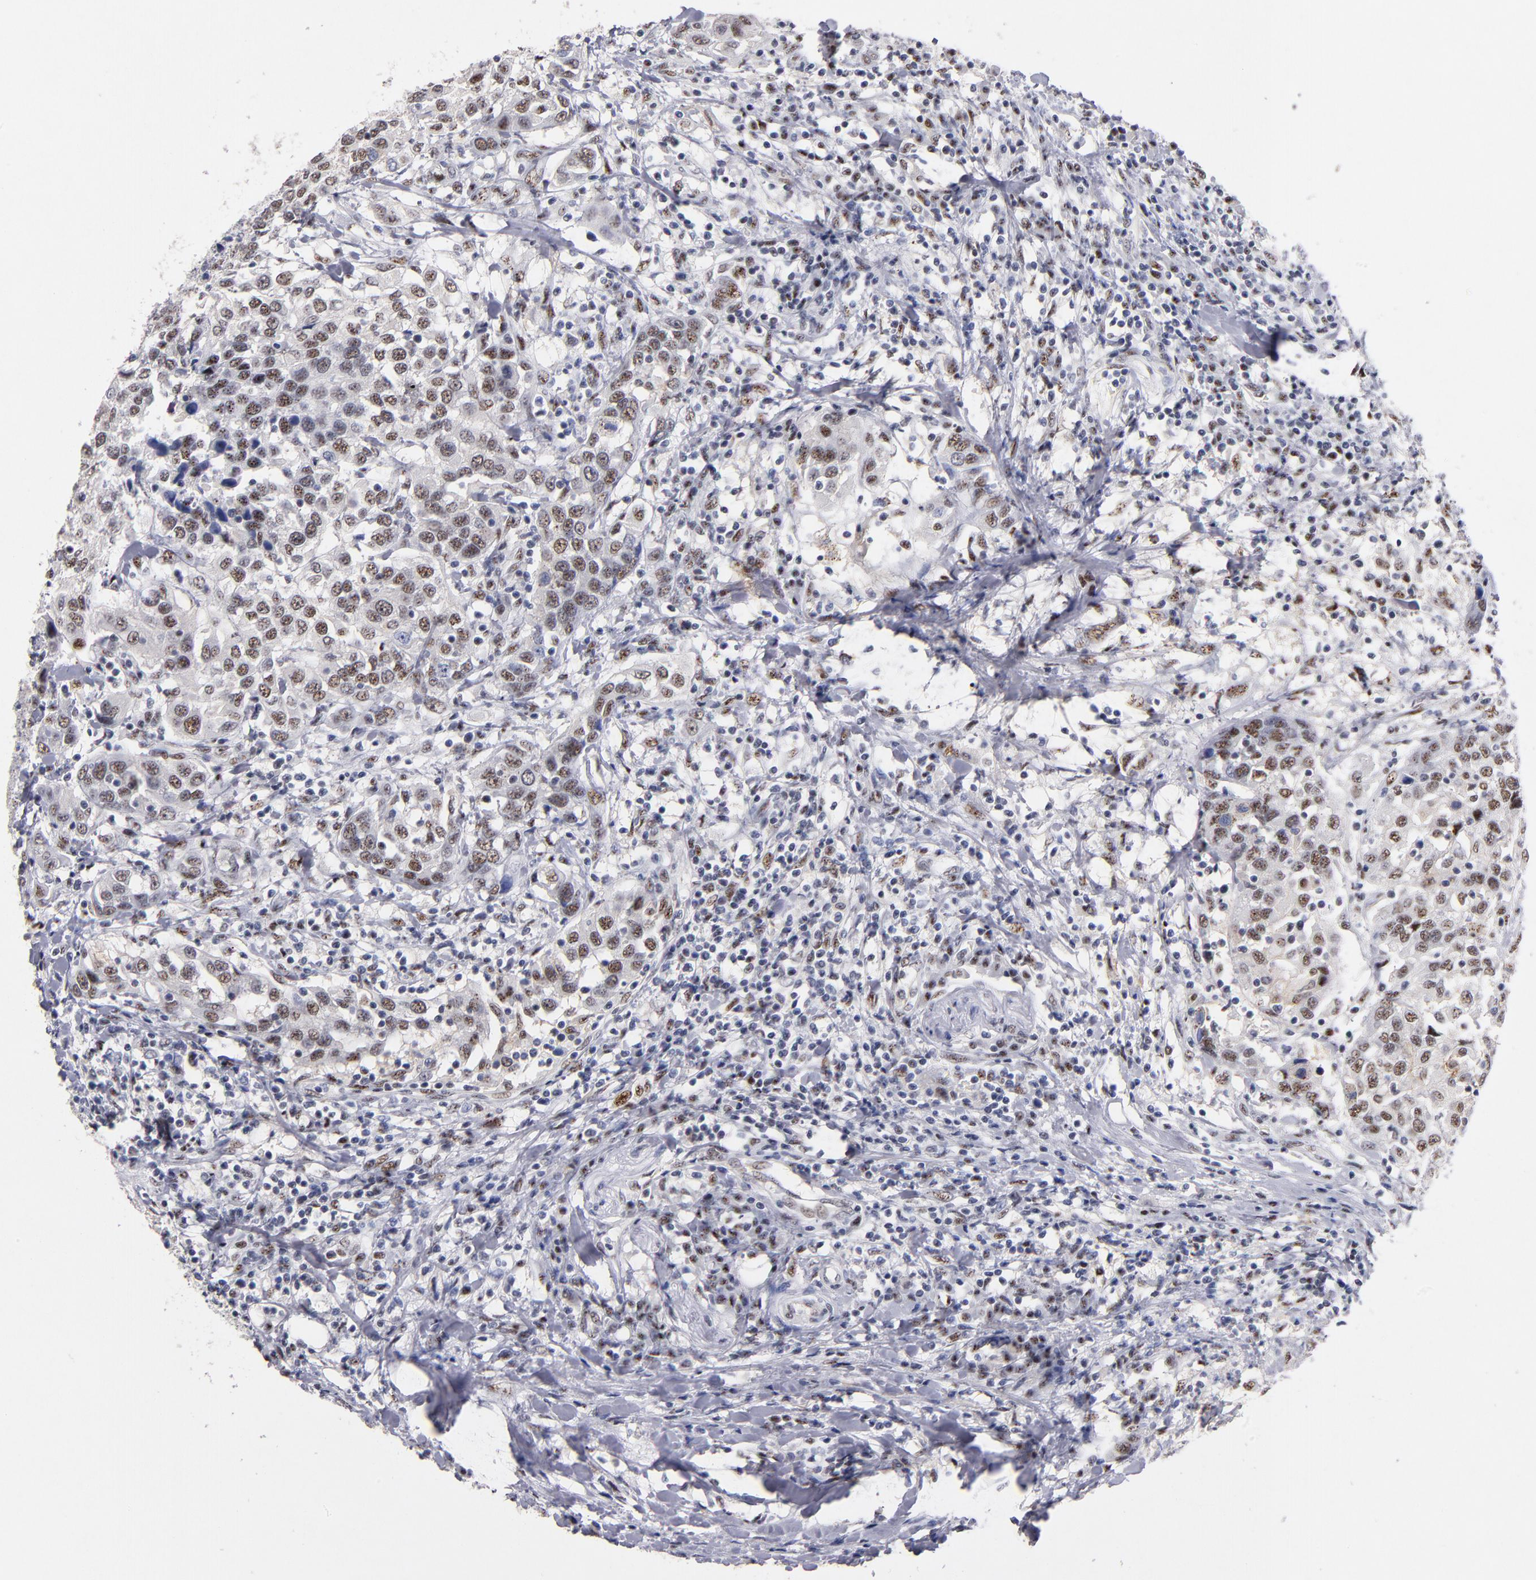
{"staining": {"intensity": "moderate", "quantity": "25%-75%", "location": "nuclear"}, "tissue": "urothelial cancer", "cell_type": "Tumor cells", "image_type": "cancer", "snomed": [{"axis": "morphology", "description": "Urothelial carcinoma, High grade"}, {"axis": "topography", "description": "Urinary bladder"}], "caption": "This histopathology image displays immunohistochemistry (IHC) staining of human urothelial cancer, with medium moderate nuclear positivity in approximately 25%-75% of tumor cells.", "gene": "RAF1", "patient": {"sex": "female", "age": 80}}